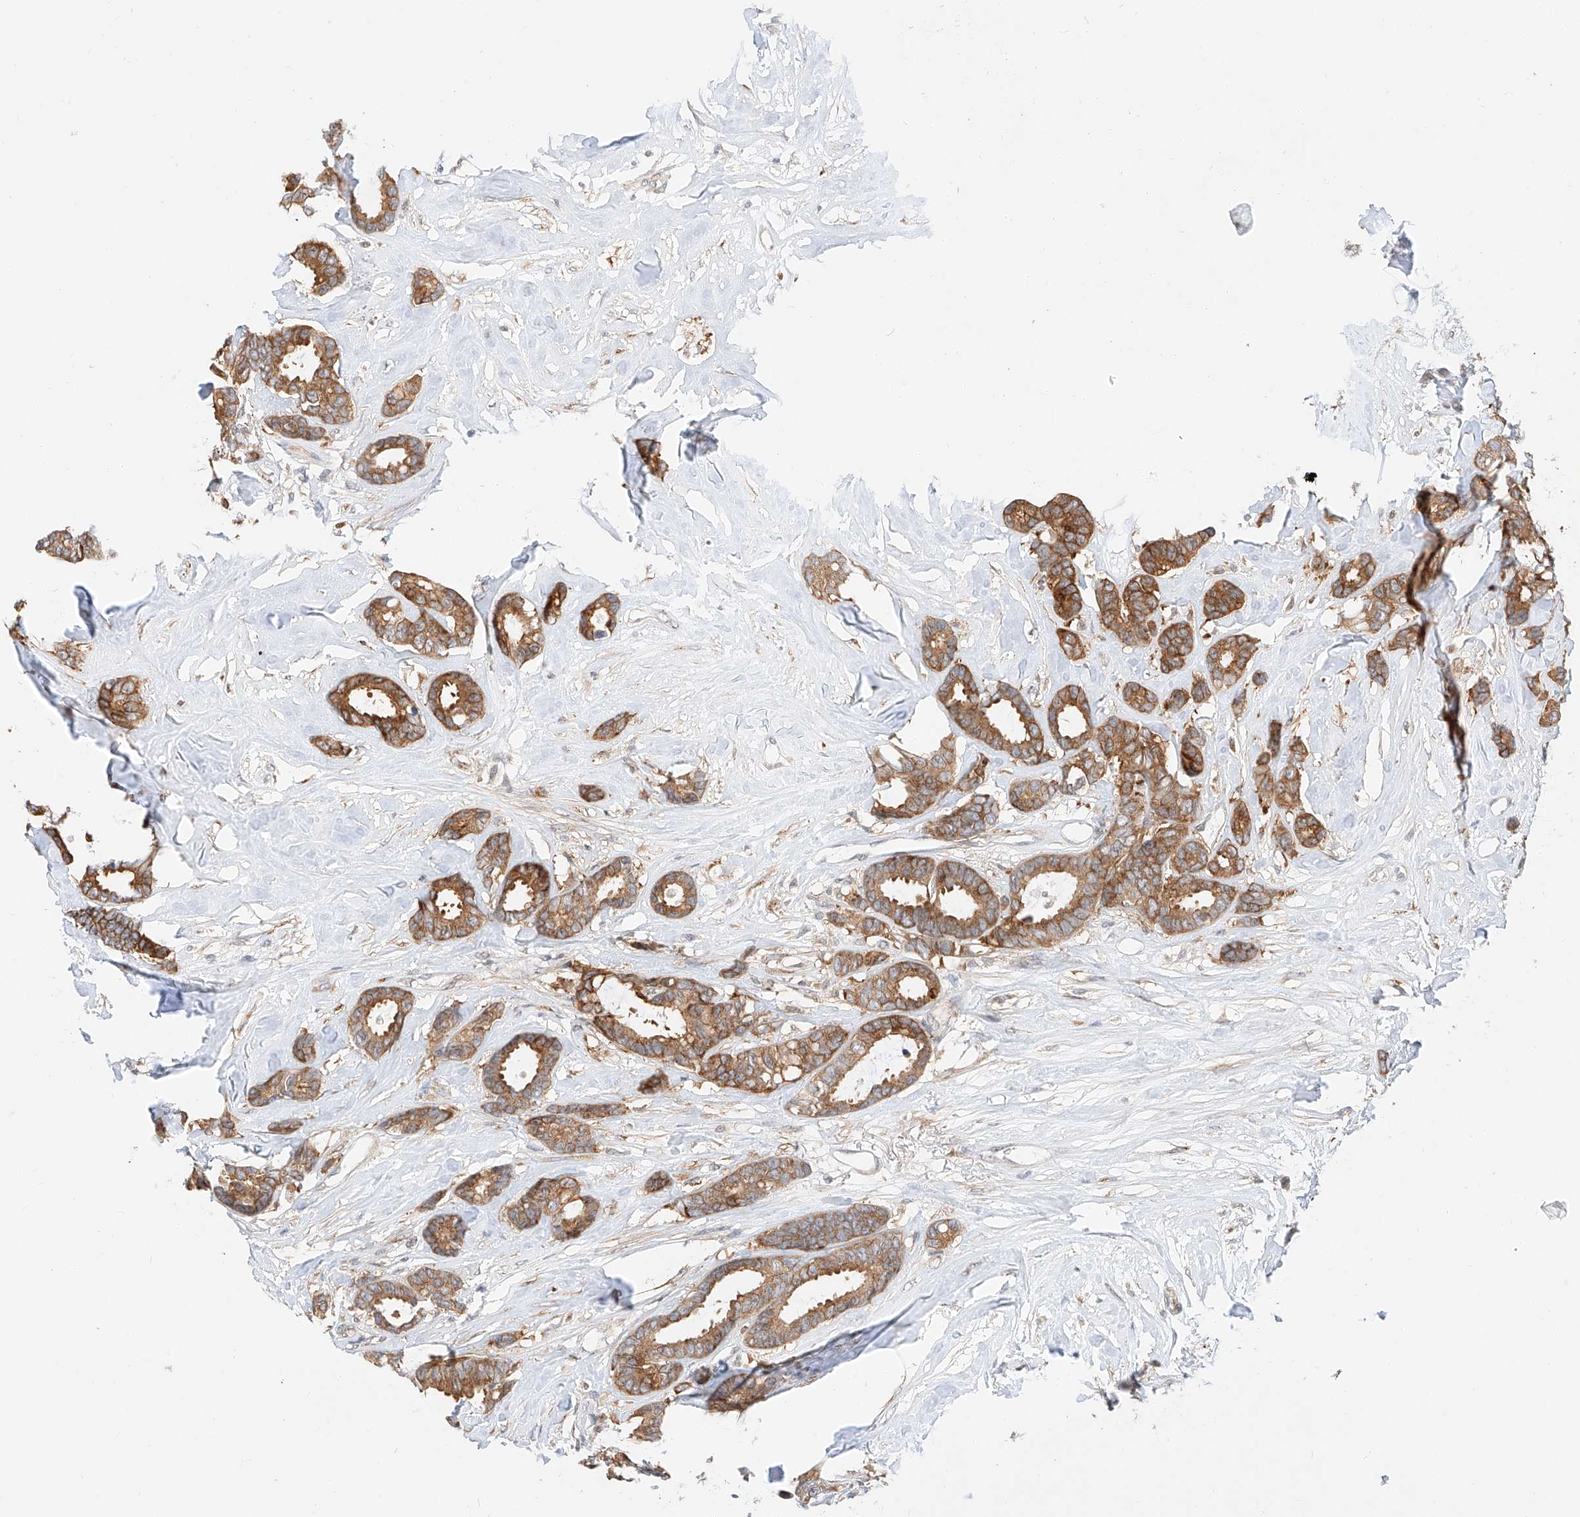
{"staining": {"intensity": "moderate", "quantity": ">75%", "location": "cytoplasmic/membranous"}, "tissue": "breast cancer", "cell_type": "Tumor cells", "image_type": "cancer", "snomed": [{"axis": "morphology", "description": "Duct carcinoma"}, {"axis": "topography", "description": "Breast"}], "caption": "Infiltrating ductal carcinoma (breast) tissue reveals moderate cytoplasmic/membranous staining in about >75% of tumor cells, visualized by immunohistochemistry.", "gene": "CARMIL1", "patient": {"sex": "female", "age": 87}}